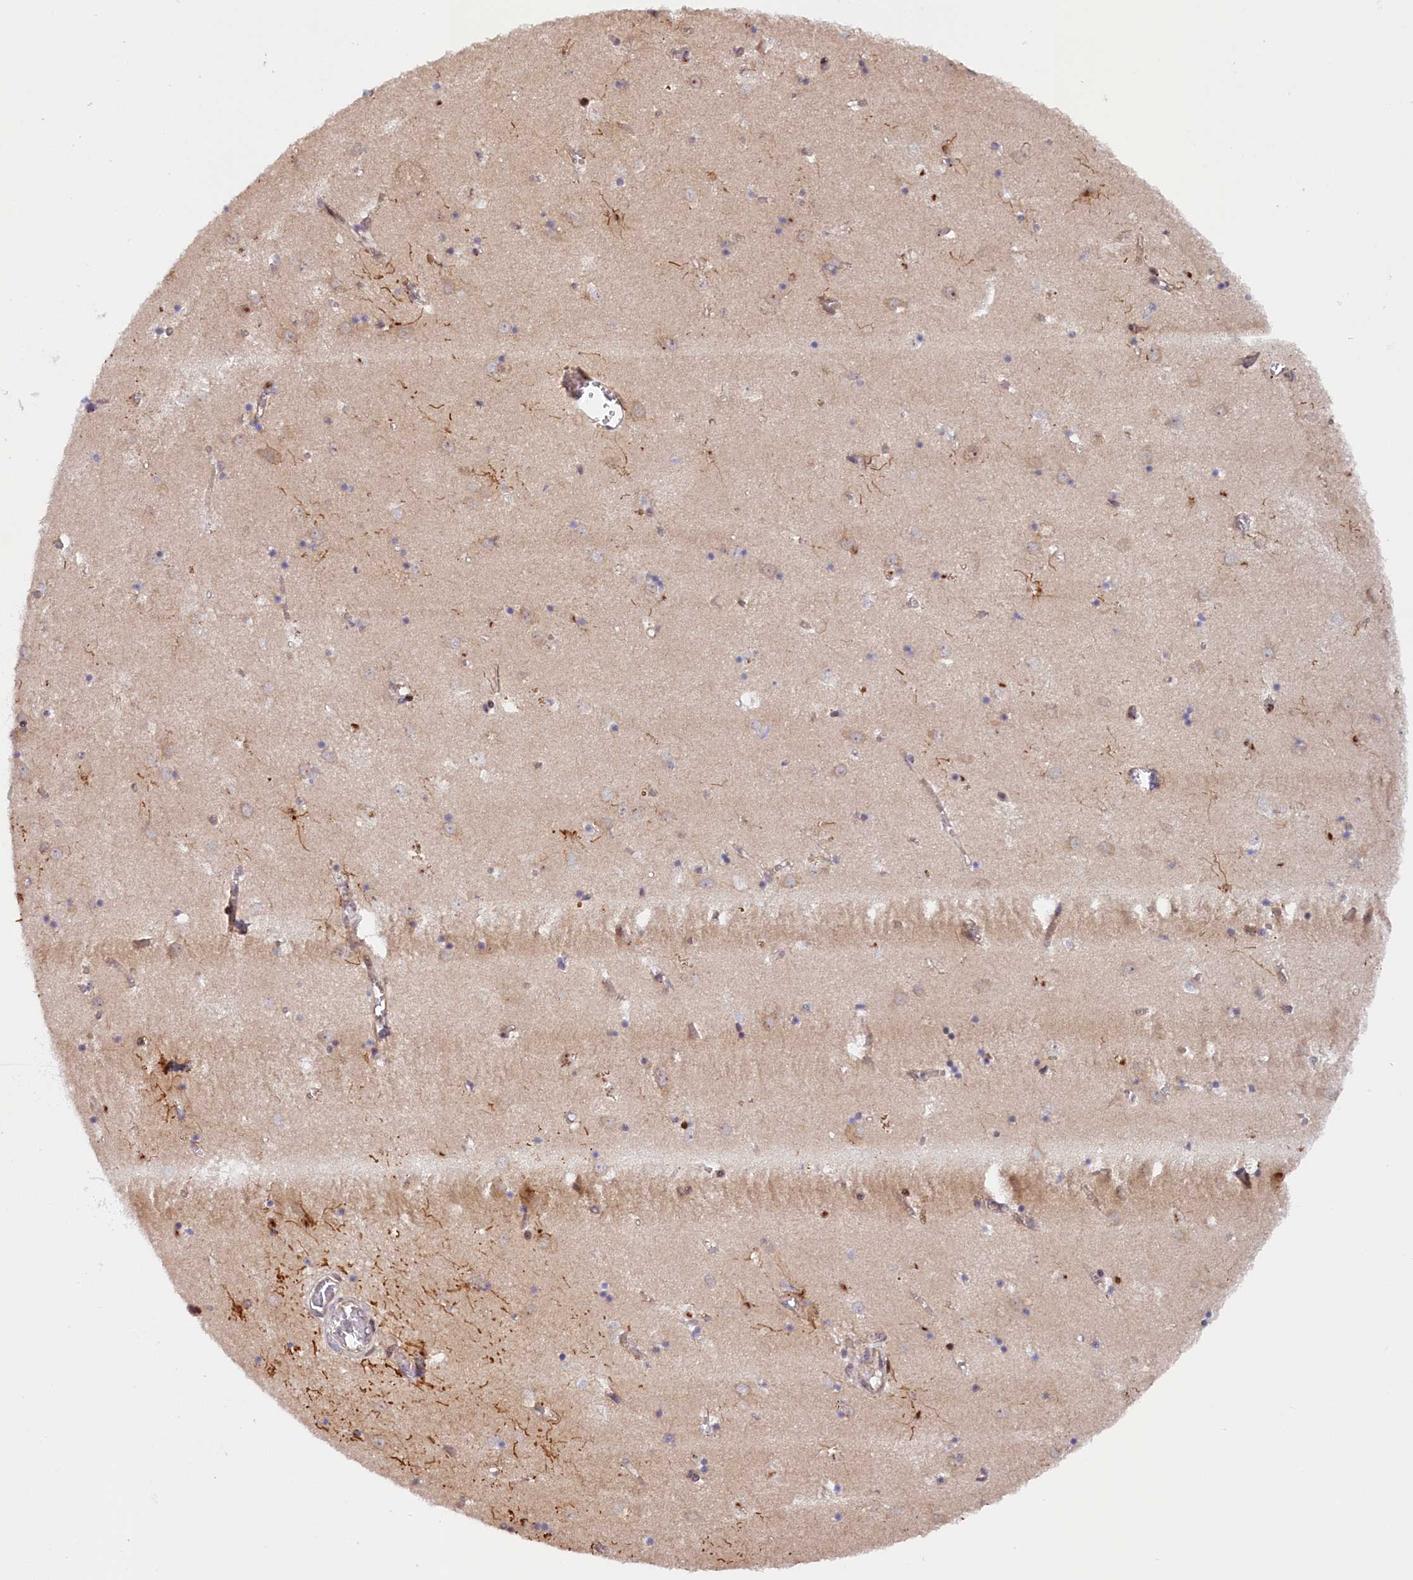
{"staining": {"intensity": "negative", "quantity": "none", "location": "none"}, "tissue": "caudate", "cell_type": "Glial cells", "image_type": "normal", "snomed": [{"axis": "morphology", "description": "Normal tissue, NOS"}, {"axis": "topography", "description": "Lateral ventricle wall"}], "caption": "Glial cells are negative for protein expression in unremarkable human caudate. (Immunohistochemistry (ihc), brightfield microscopy, high magnification).", "gene": "ANKRD24", "patient": {"sex": "male", "age": 70}}